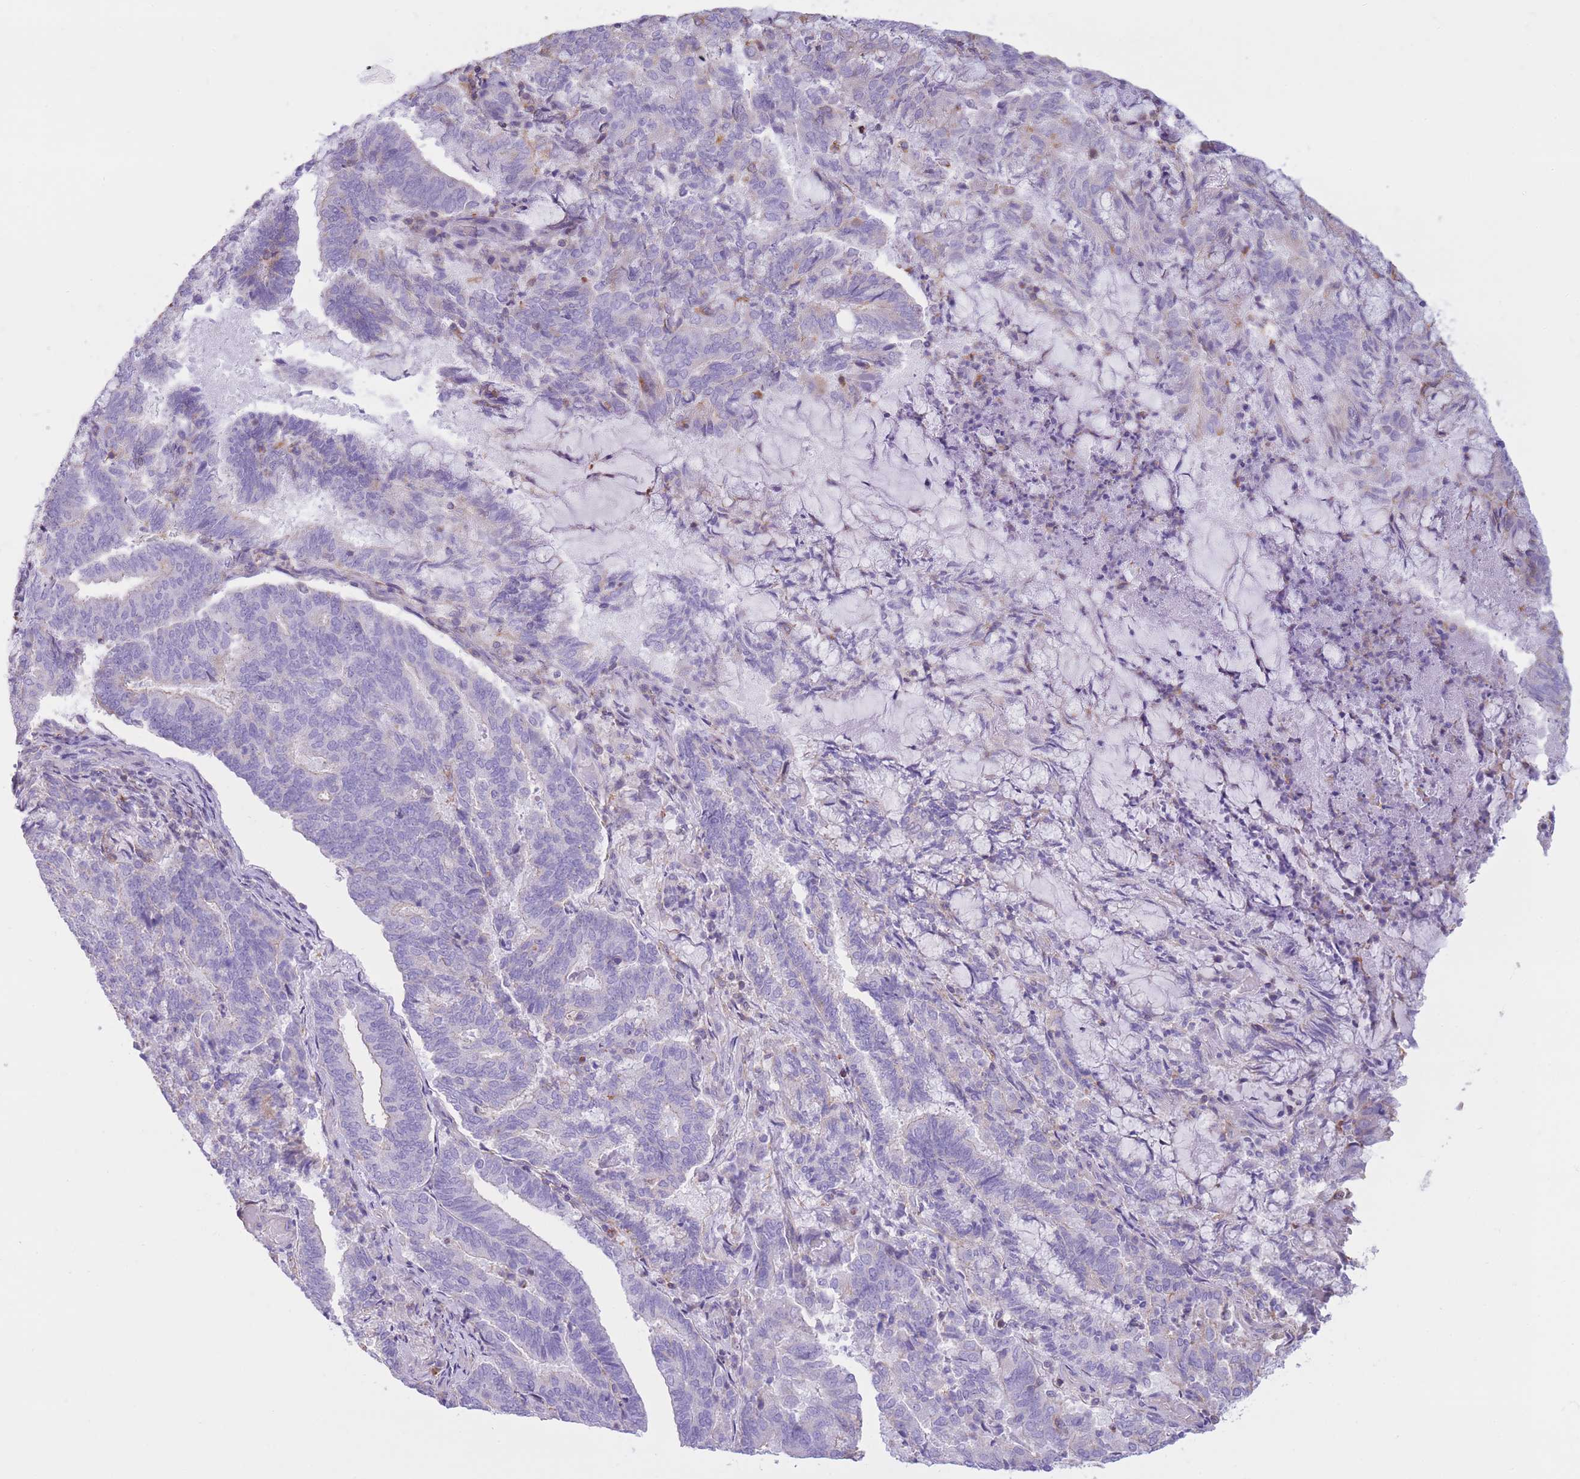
{"staining": {"intensity": "negative", "quantity": "none", "location": "none"}, "tissue": "endometrial cancer", "cell_type": "Tumor cells", "image_type": "cancer", "snomed": [{"axis": "morphology", "description": "Adenocarcinoma, NOS"}, {"axis": "topography", "description": "Endometrium"}], "caption": "A high-resolution histopathology image shows IHC staining of endometrial cancer (adenocarcinoma), which shows no significant staining in tumor cells.", "gene": "PDHA1", "patient": {"sex": "female", "age": 80}}